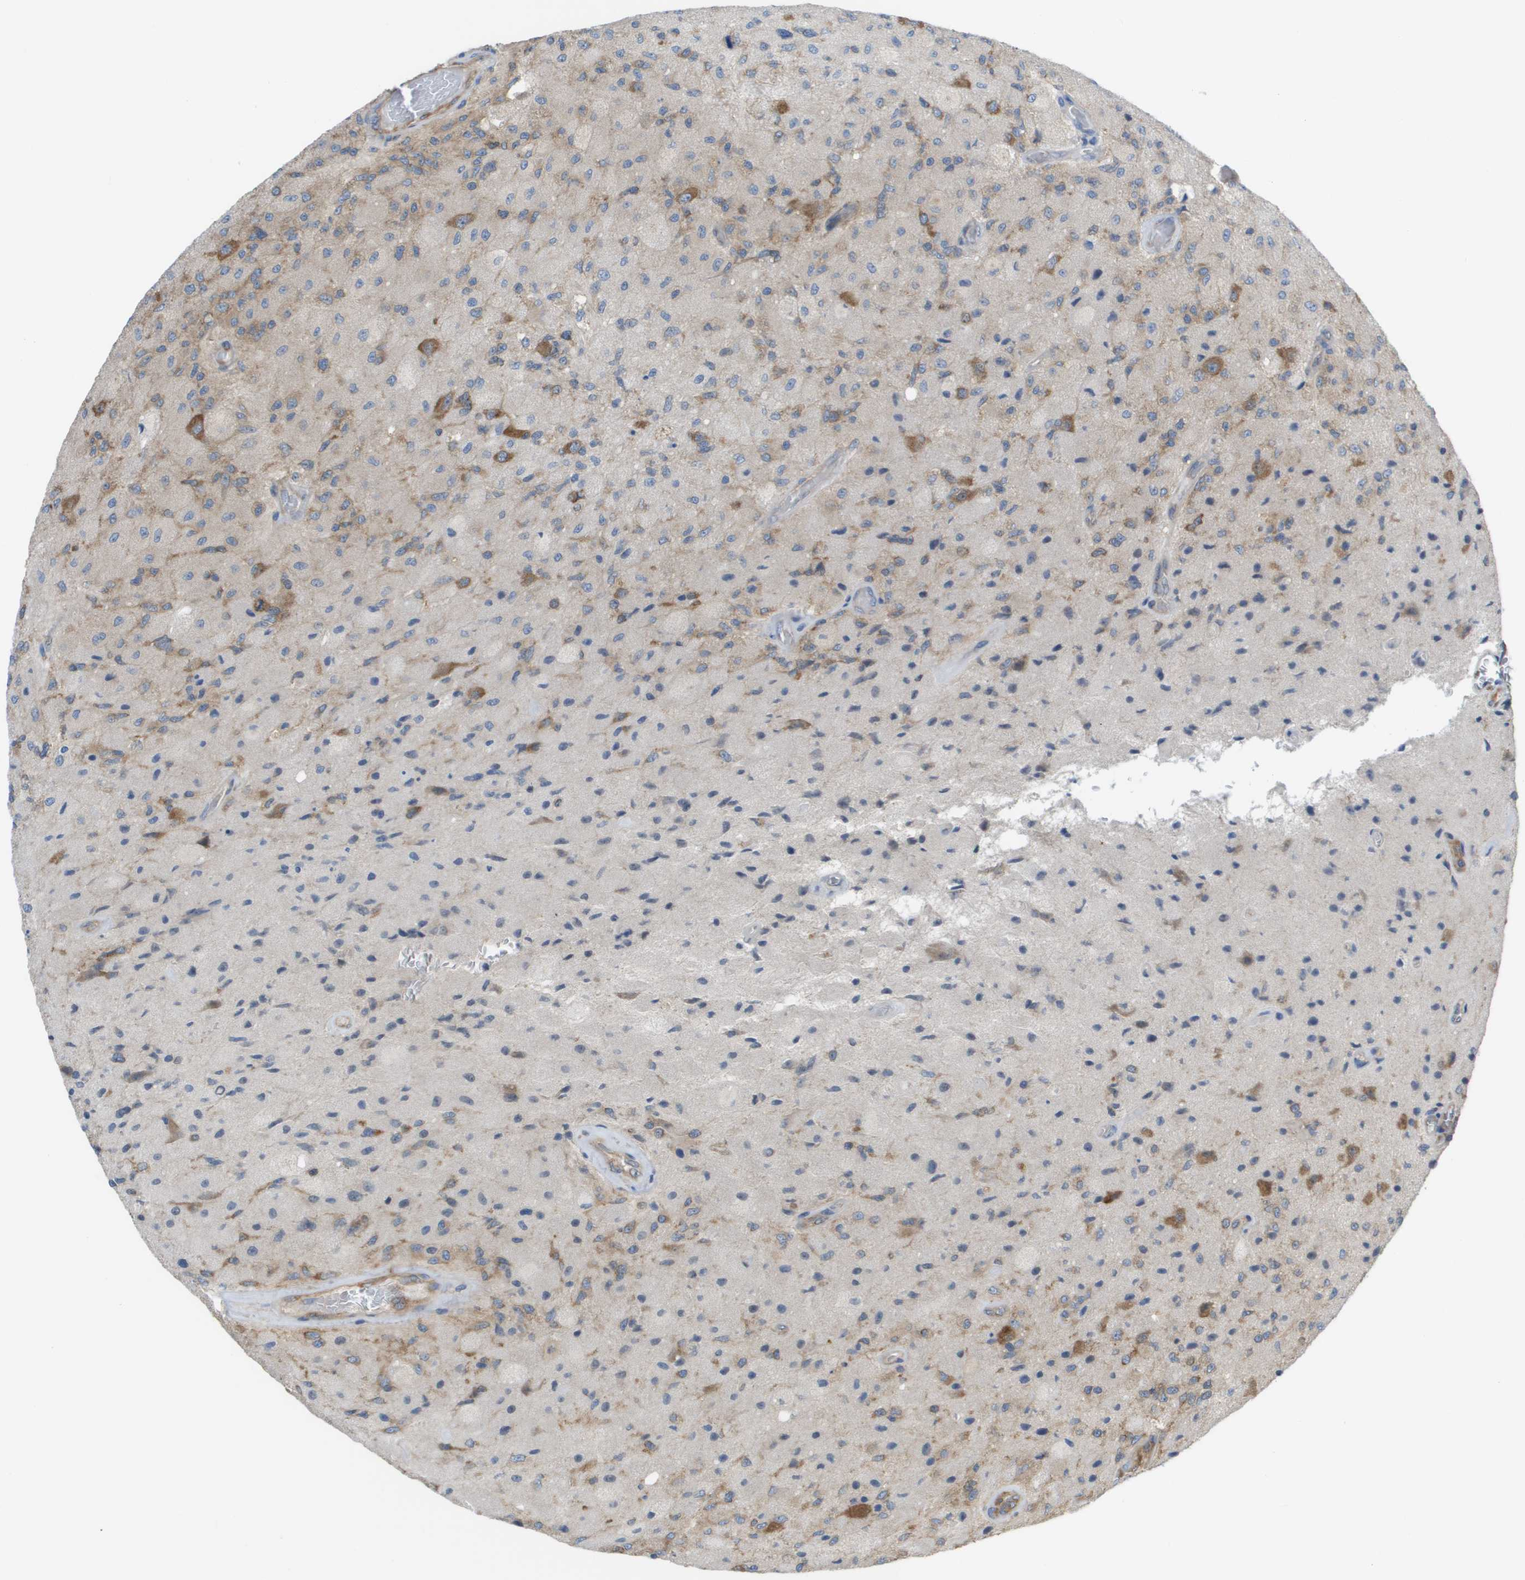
{"staining": {"intensity": "moderate", "quantity": "<25%", "location": "cytoplasmic/membranous"}, "tissue": "glioma", "cell_type": "Tumor cells", "image_type": "cancer", "snomed": [{"axis": "morphology", "description": "Normal tissue, NOS"}, {"axis": "morphology", "description": "Glioma, malignant, High grade"}, {"axis": "topography", "description": "Cerebral cortex"}], "caption": "Human malignant high-grade glioma stained with a brown dye shows moderate cytoplasmic/membranous positive positivity in about <25% of tumor cells.", "gene": "EIF4G2", "patient": {"sex": "male", "age": 77}}